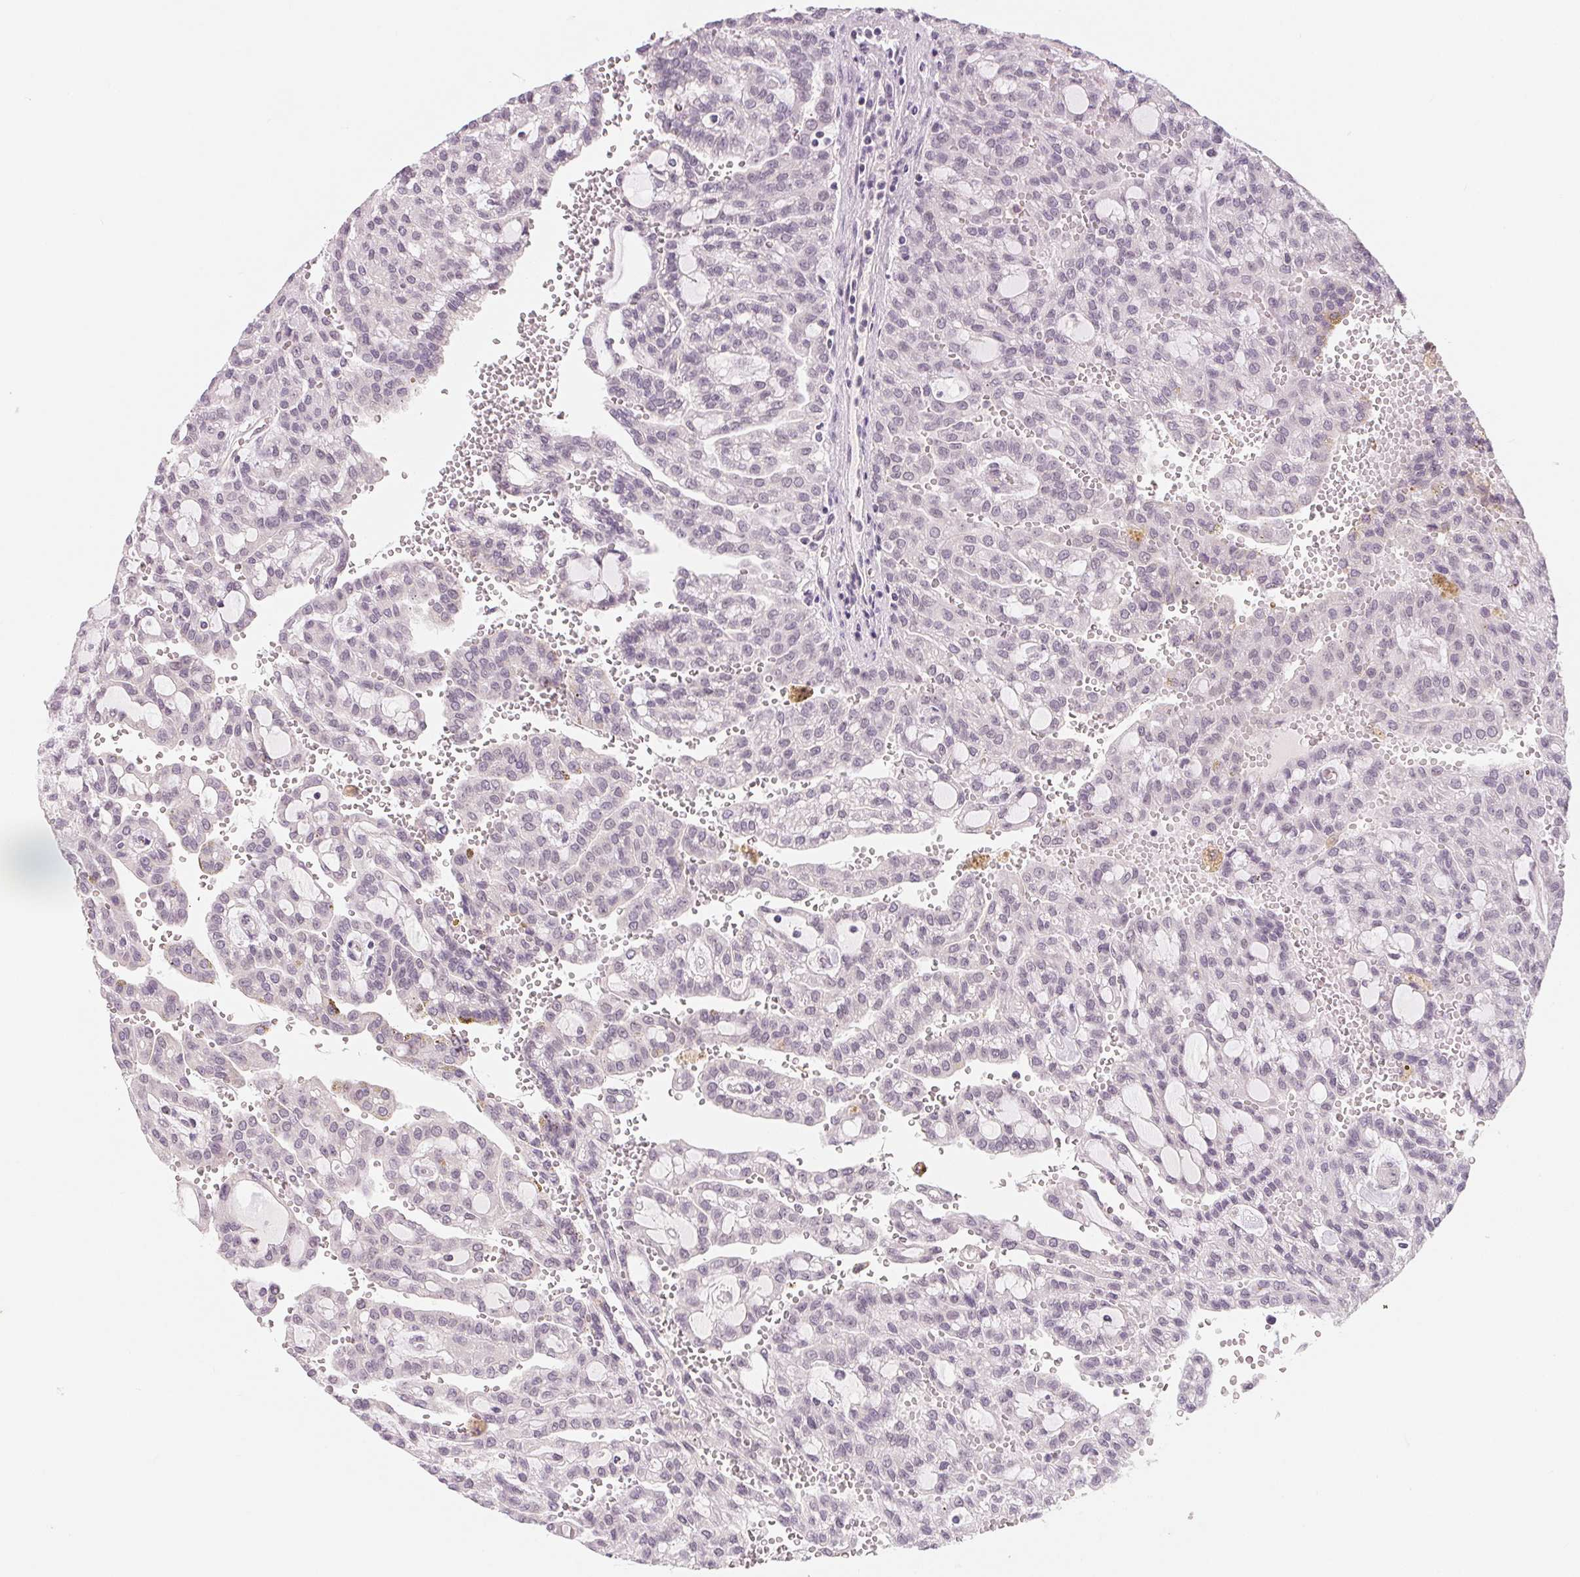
{"staining": {"intensity": "negative", "quantity": "none", "location": "none"}, "tissue": "renal cancer", "cell_type": "Tumor cells", "image_type": "cancer", "snomed": [{"axis": "morphology", "description": "Adenocarcinoma, NOS"}, {"axis": "topography", "description": "Kidney"}], "caption": "There is no significant staining in tumor cells of renal cancer.", "gene": "CFC1", "patient": {"sex": "male", "age": 63}}